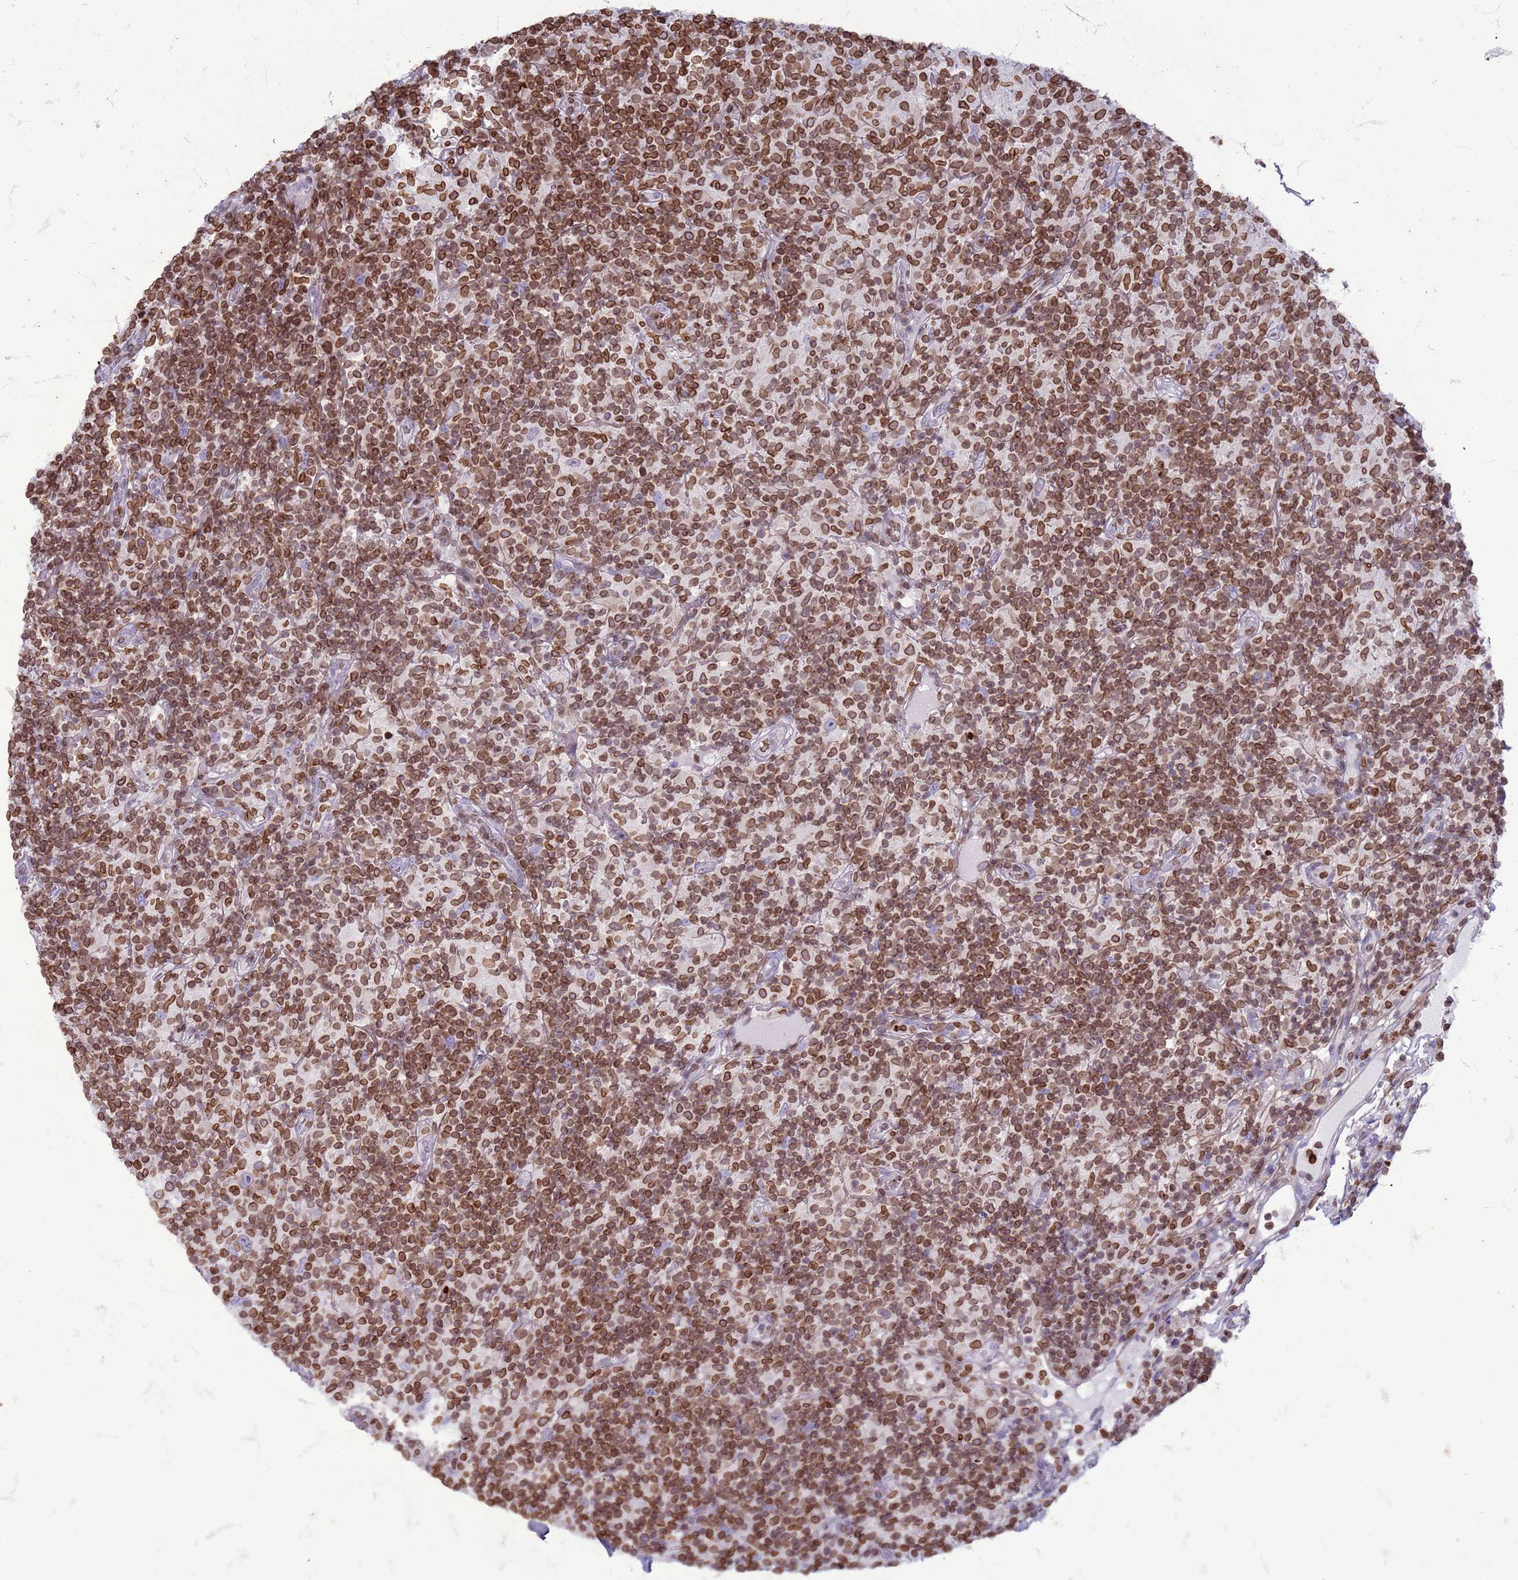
{"staining": {"intensity": "negative", "quantity": "none", "location": "none"}, "tissue": "lymphoma", "cell_type": "Tumor cells", "image_type": "cancer", "snomed": [{"axis": "morphology", "description": "Hodgkin's disease, NOS"}, {"axis": "topography", "description": "Lymph node"}], "caption": "Immunohistochemistry (IHC) histopathology image of neoplastic tissue: human Hodgkin's disease stained with DAB (3,3'-diaminobenzidine) displays no significant protein positivity in tumor cells. Nuclei are stained in blue.", "gene": "METTL25B", "patient": {"sex": "male", "age": 70}}